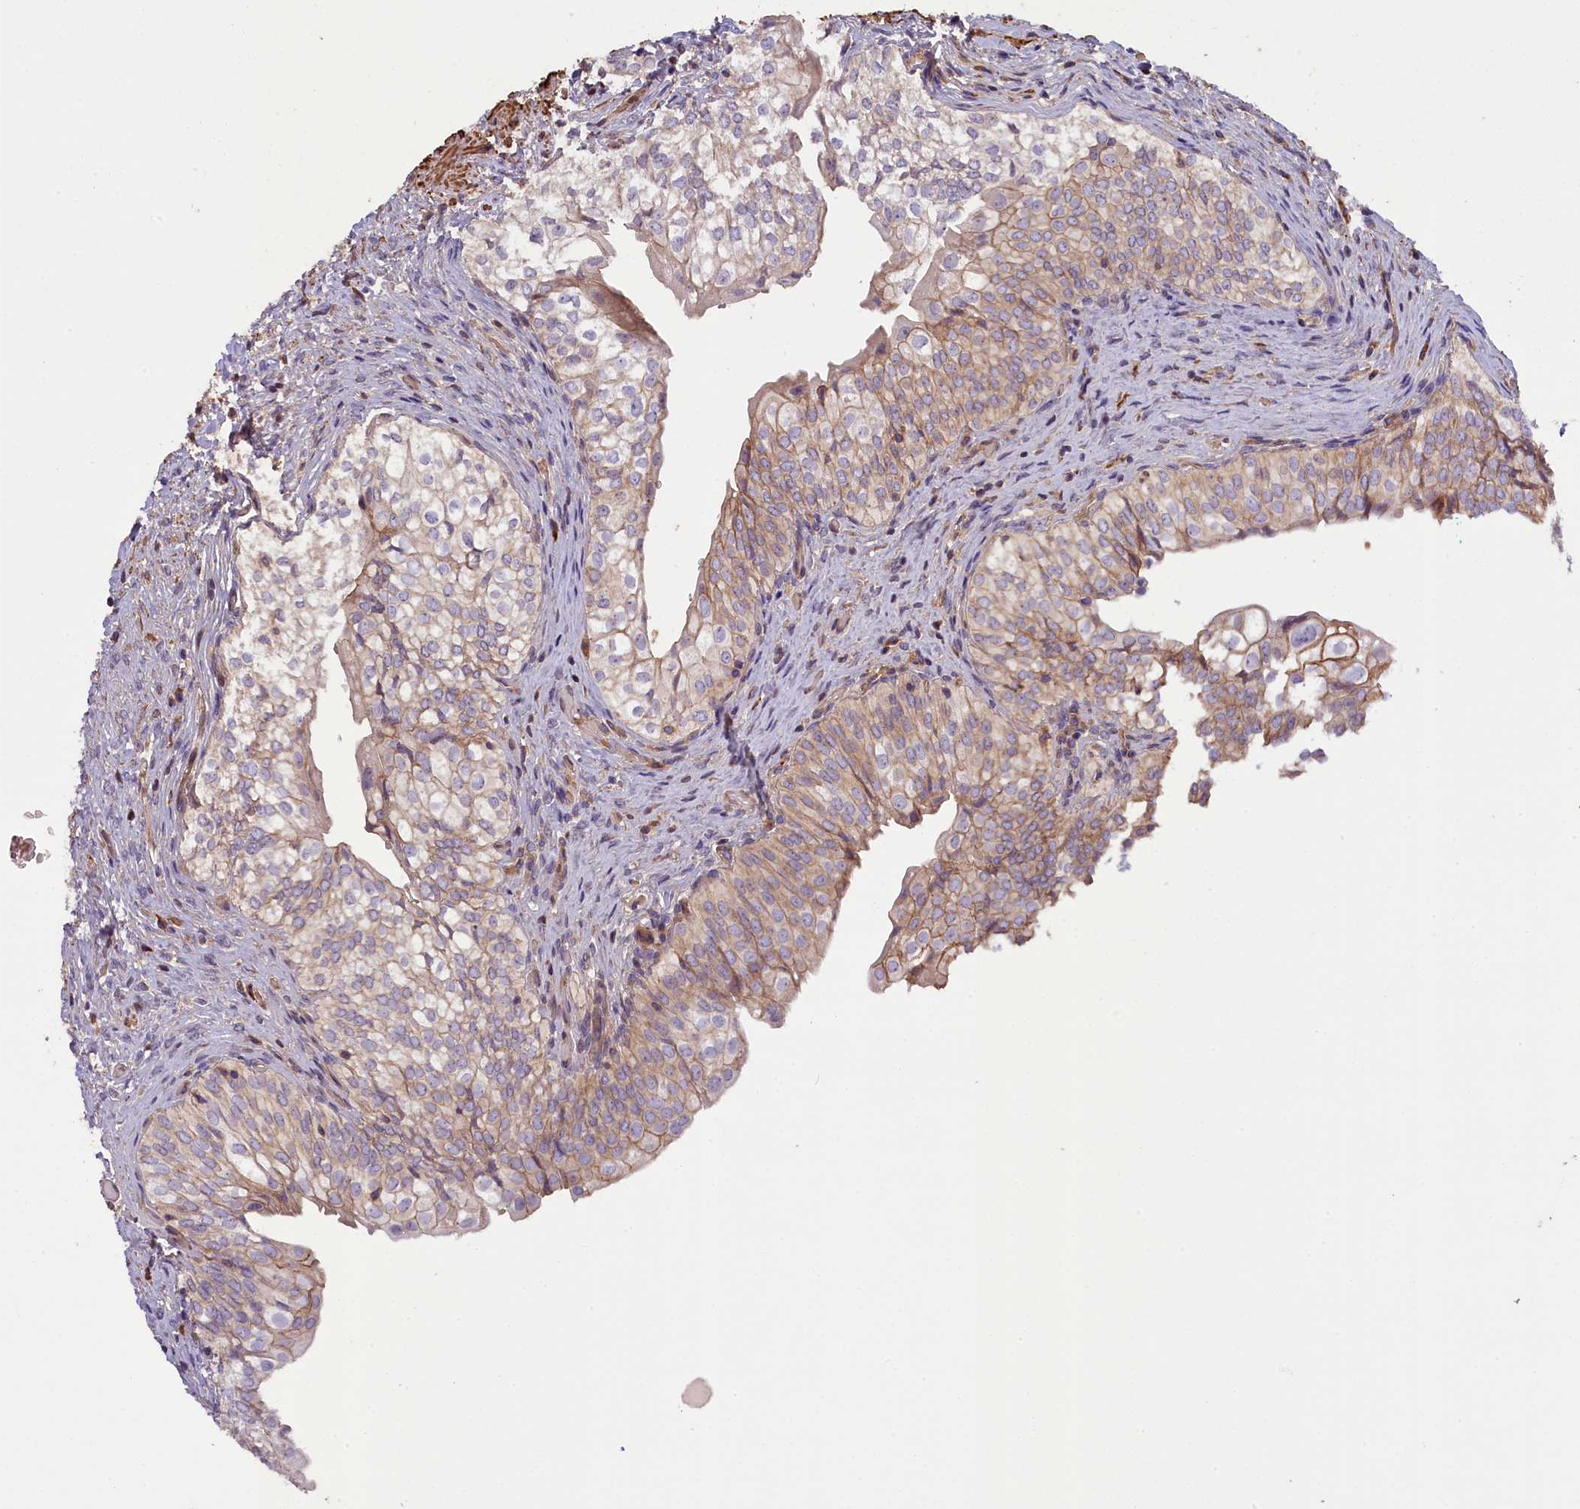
{"staining": {"intensity": "weak", "quantity": "25%-75%", "location": "cytoplasmic/membranous"}, "tissue": "urinary bladder", "cell_type": "Urothelial cells", "image_type": "normal", "snomed": [{"axis": "morphology", "description": "Normal tissue, NOS"}, {"axis": "topography", "description": "Urinary bladder"}], "caption": "Protein positivity by immunohistochemistry exhibits weak cytoplasmic/membranous expression in approximately 25%-75% of urothelial cells in benign urinary bladder. (DAB = brown stain, brightfield microscopy at high magnification).", "gene": "FUZ", "patient": {"sex": "male", "age": 55}}